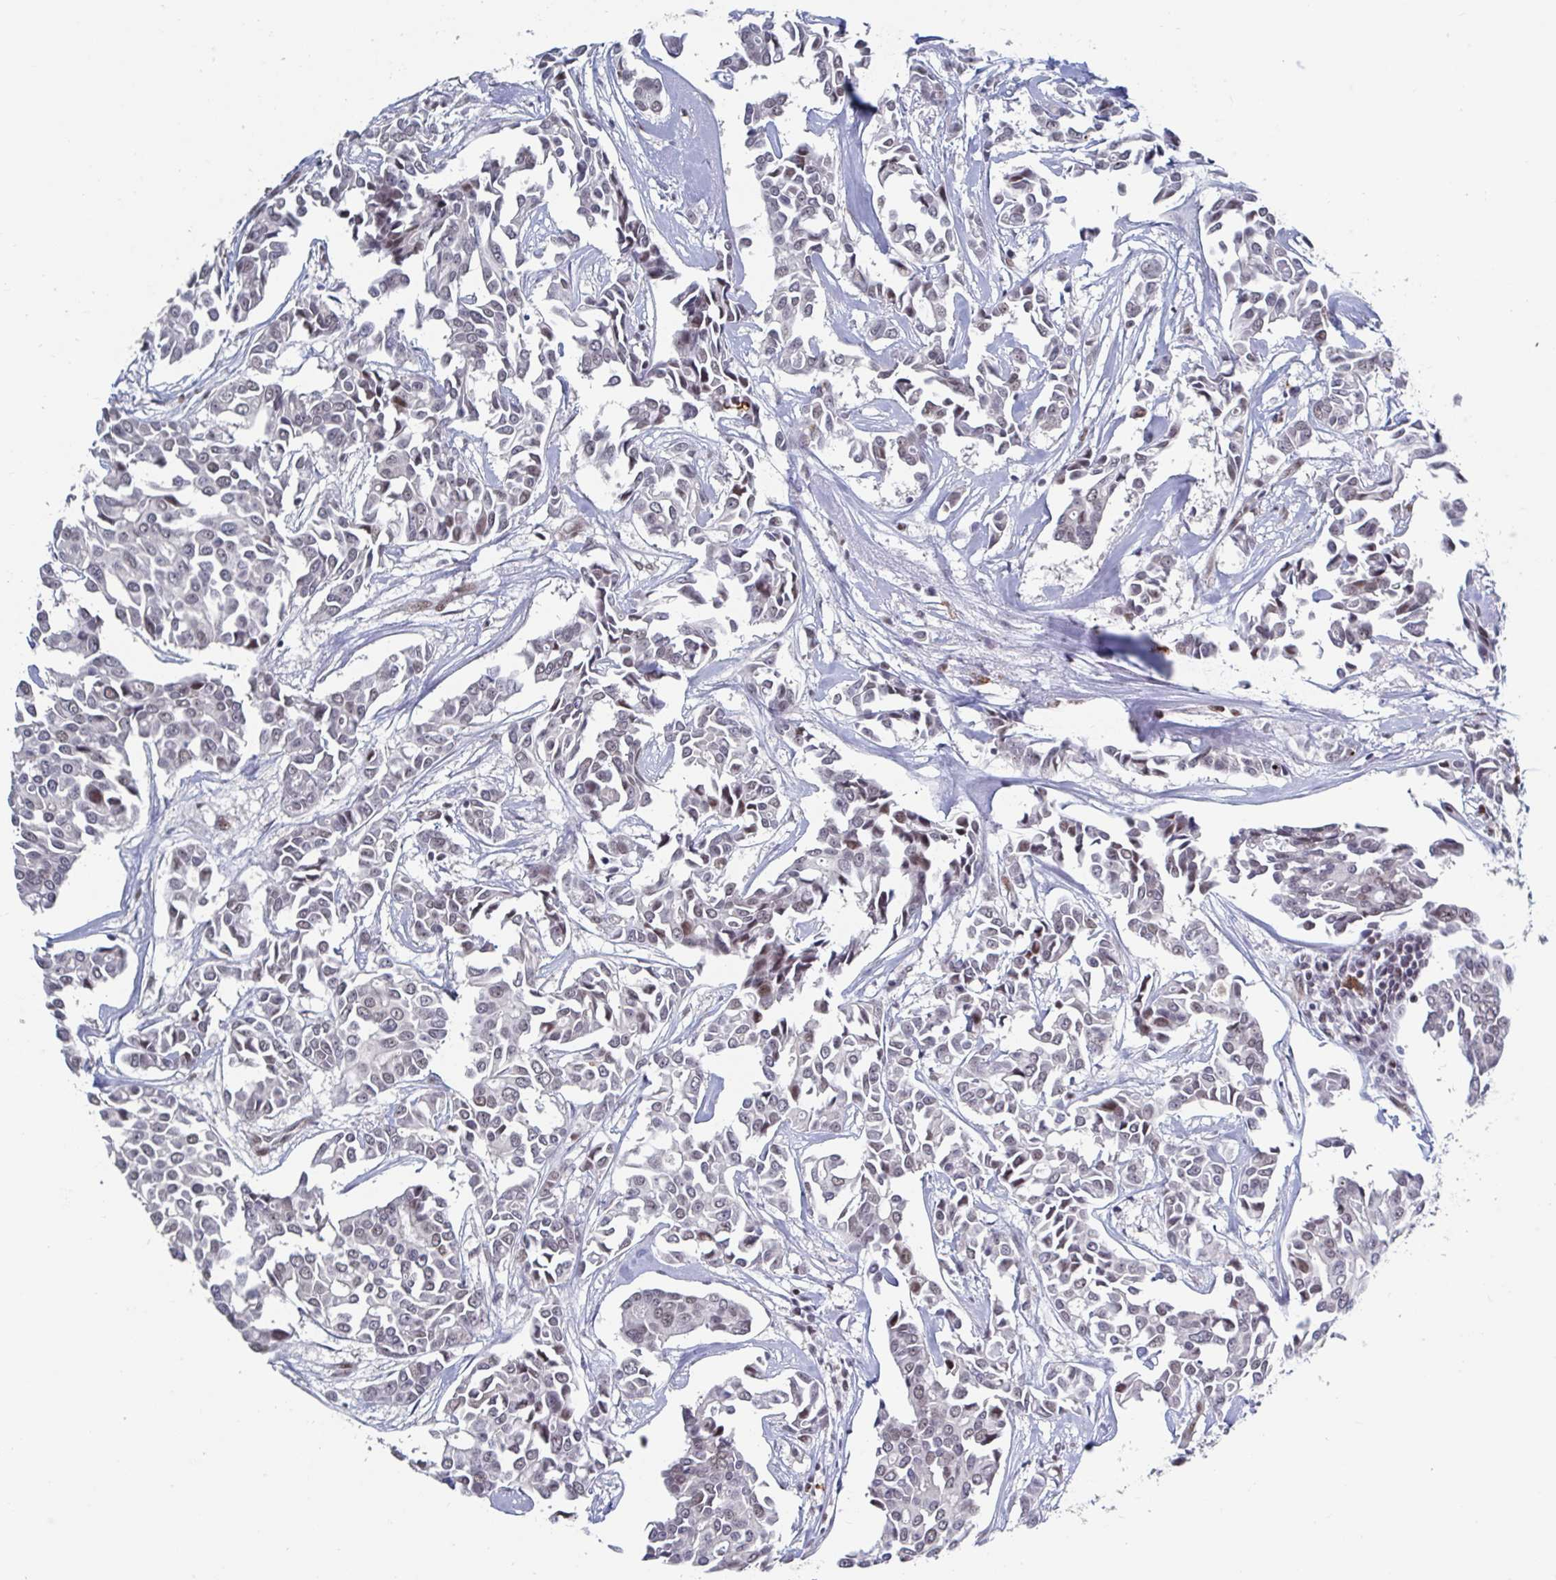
{"staining": {"intensity": "weak", "quantity": "25%-75%", "location": "nuclear"}, "tissue": "breast cancer", "cell_type": "Tumor cells", "image_type": "cancer", "snomed": [{"axis": "morphology", "description": "Duct carcinoma"}, {"axis": "topography", "description": "Breast"}], "caption": "A brown stain shows weak nuclear positivity of a protein in invasive ductal carcinoma (breast) tumor cells.", "gene": "BCL7B", "patient": {"sex": "female", "age": 54}}